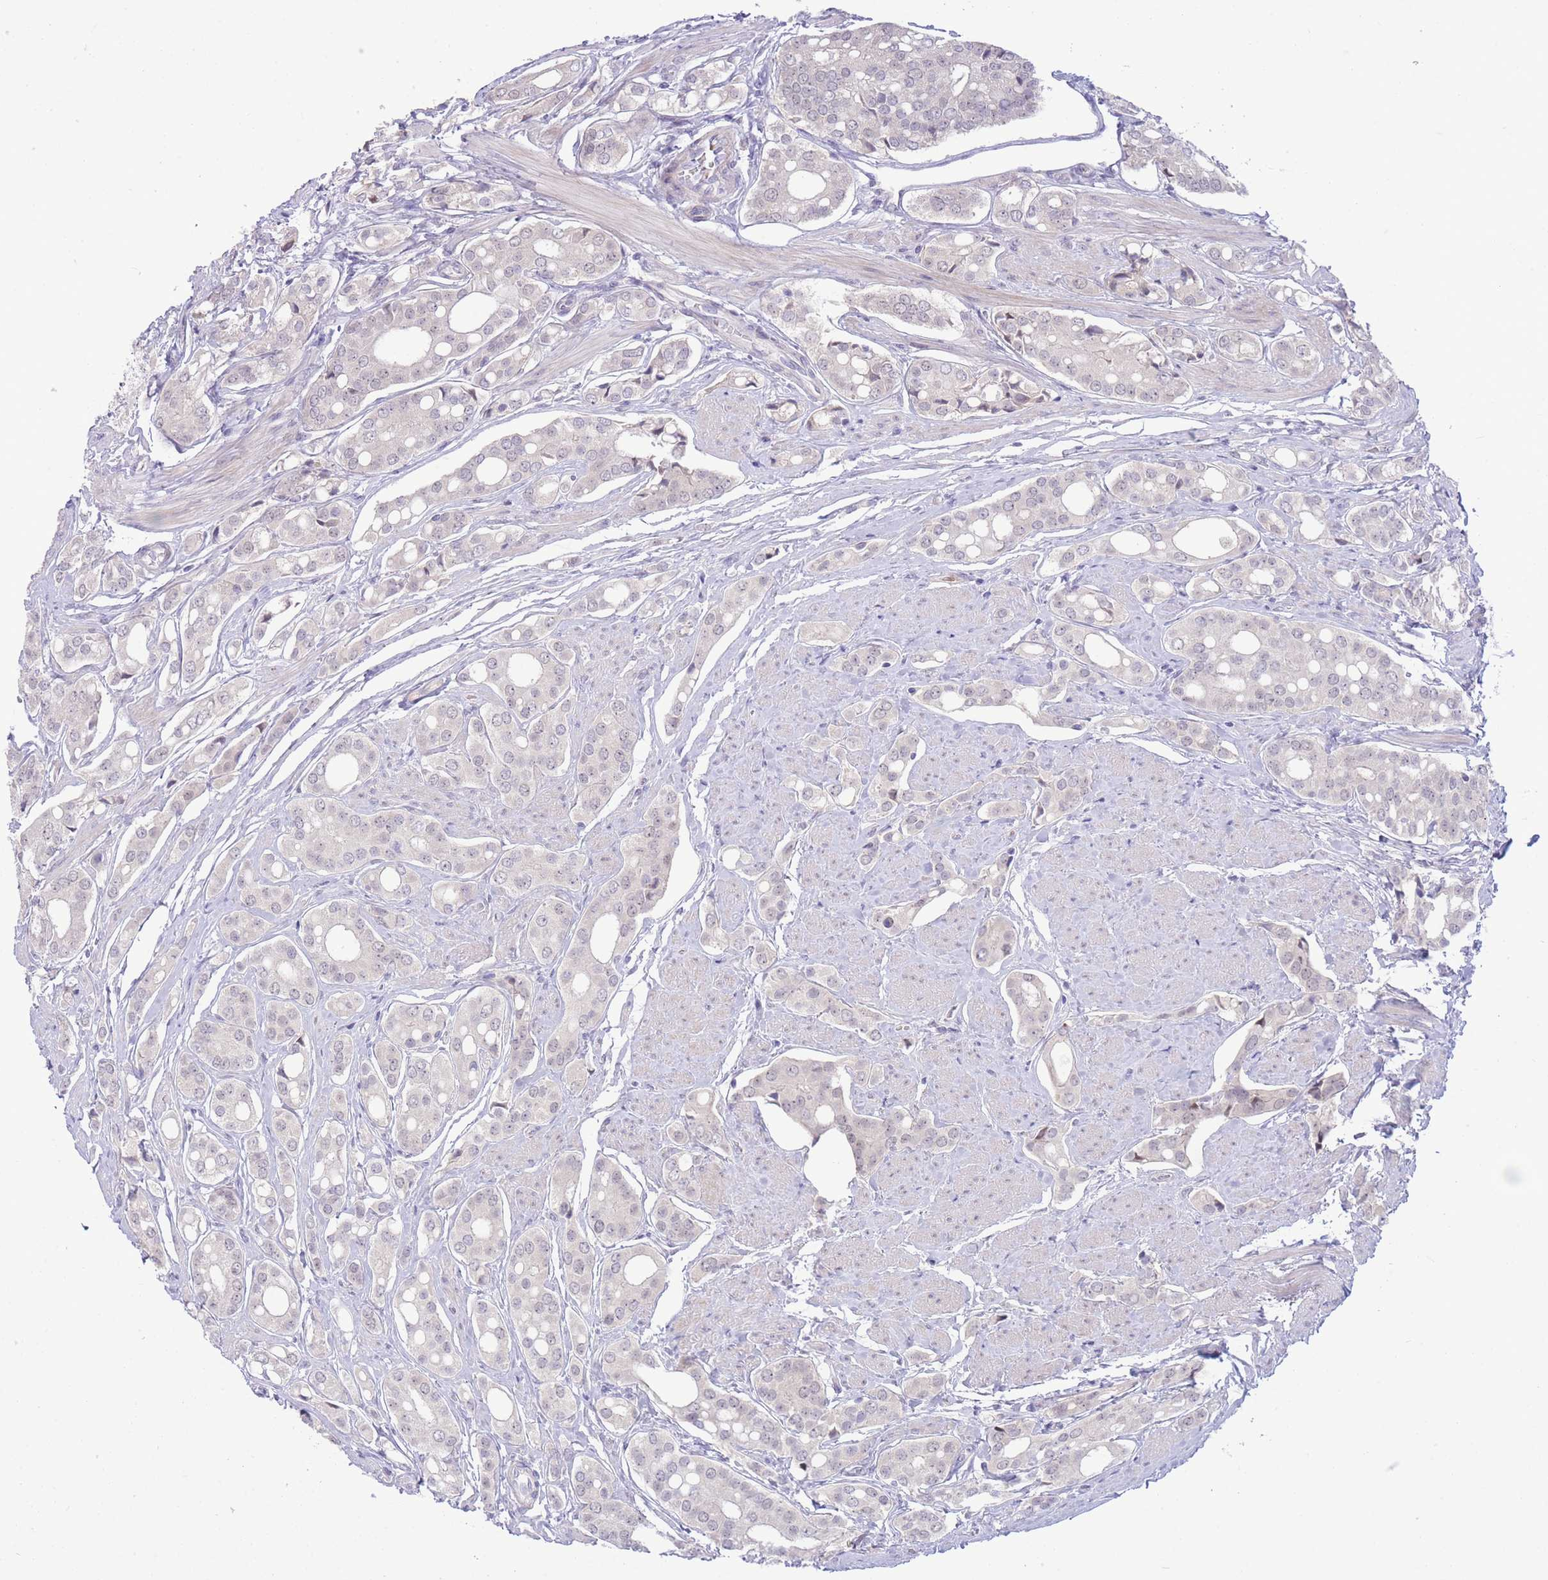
{"staining": {"intensity": "negative", "quantity": "none", "location": "none"}, "tissue": "prostate cancer", "cell_type": "Tumor cells", "image_type": "cancer", "snomed": [{"axis": "morphology", "description": "Adenocarcinoma, High grade"}, {"axis": "topography", "description": "Prostate"}], "caption": "There is no significant staining in tumor cells of prostate cancer (high-grade adenocarcinoma). The staining was performed using DAB to visualize the protein expression in brown, while the nuclei were stained in blue with hematoxylin (Magnification: 20x).", "gene": "FBXO46", "patient": {"sex": "male", "age": 71}}